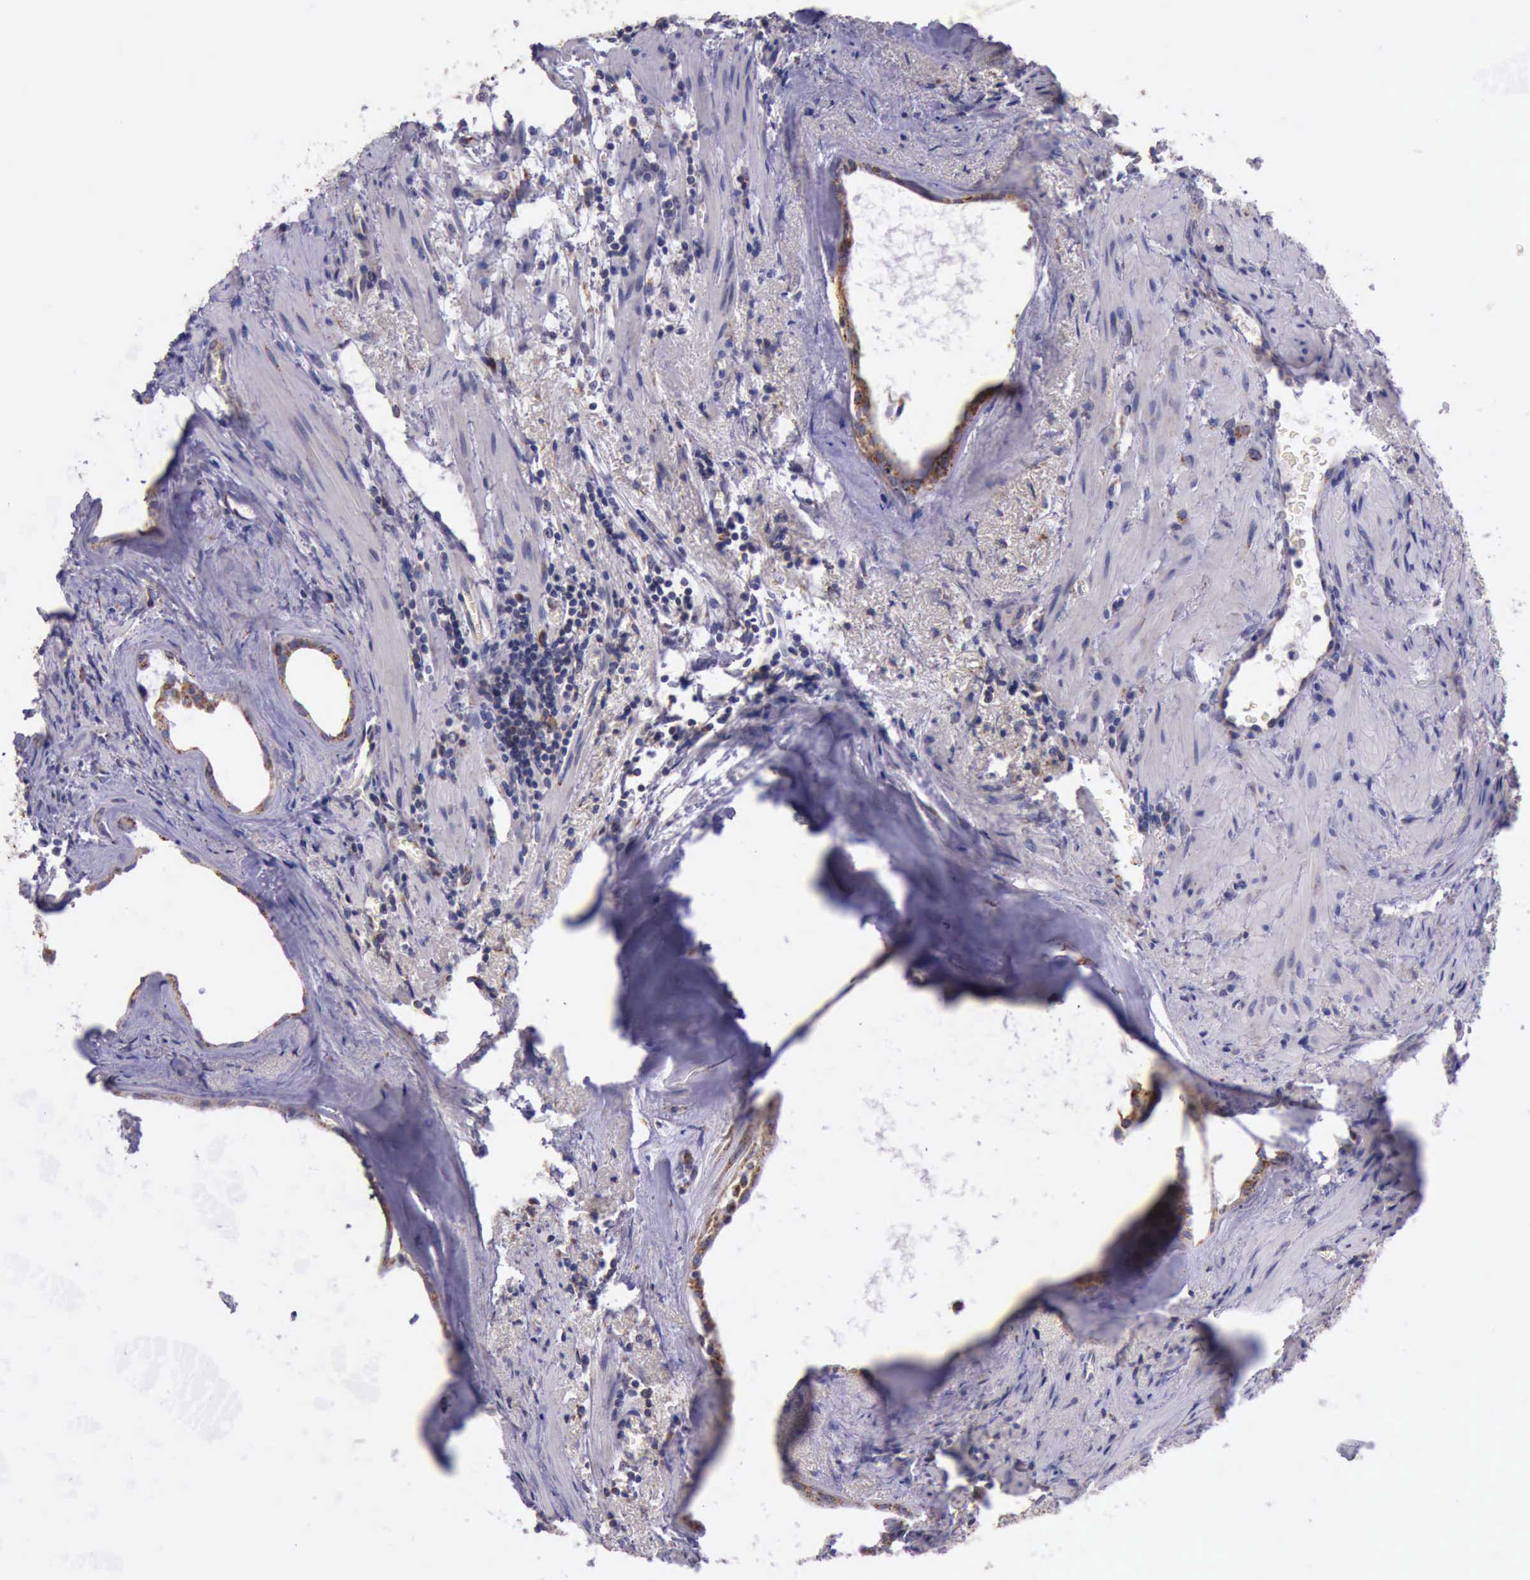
{"staining": {"intensity": "strong", "quantity": ">75%", "location": "cytoplasmic/membranous"}, "tissue": "prostate cancer", "cell_type": "Tumor cells", "image_type": "cancer", "snomed": [{"axis": "morphology", "description": "Adenocarcinoma, Medium grade"}, {"axis": "topography", "description": "Prostate"}], "caption": "A photomicrograph of human prostate cancer stained for a protein displays strong cytoplasmic/membranous brown staining in tumor cells.", "gene": "TXN2", "patient": {"sex": "male", "age": 64}}